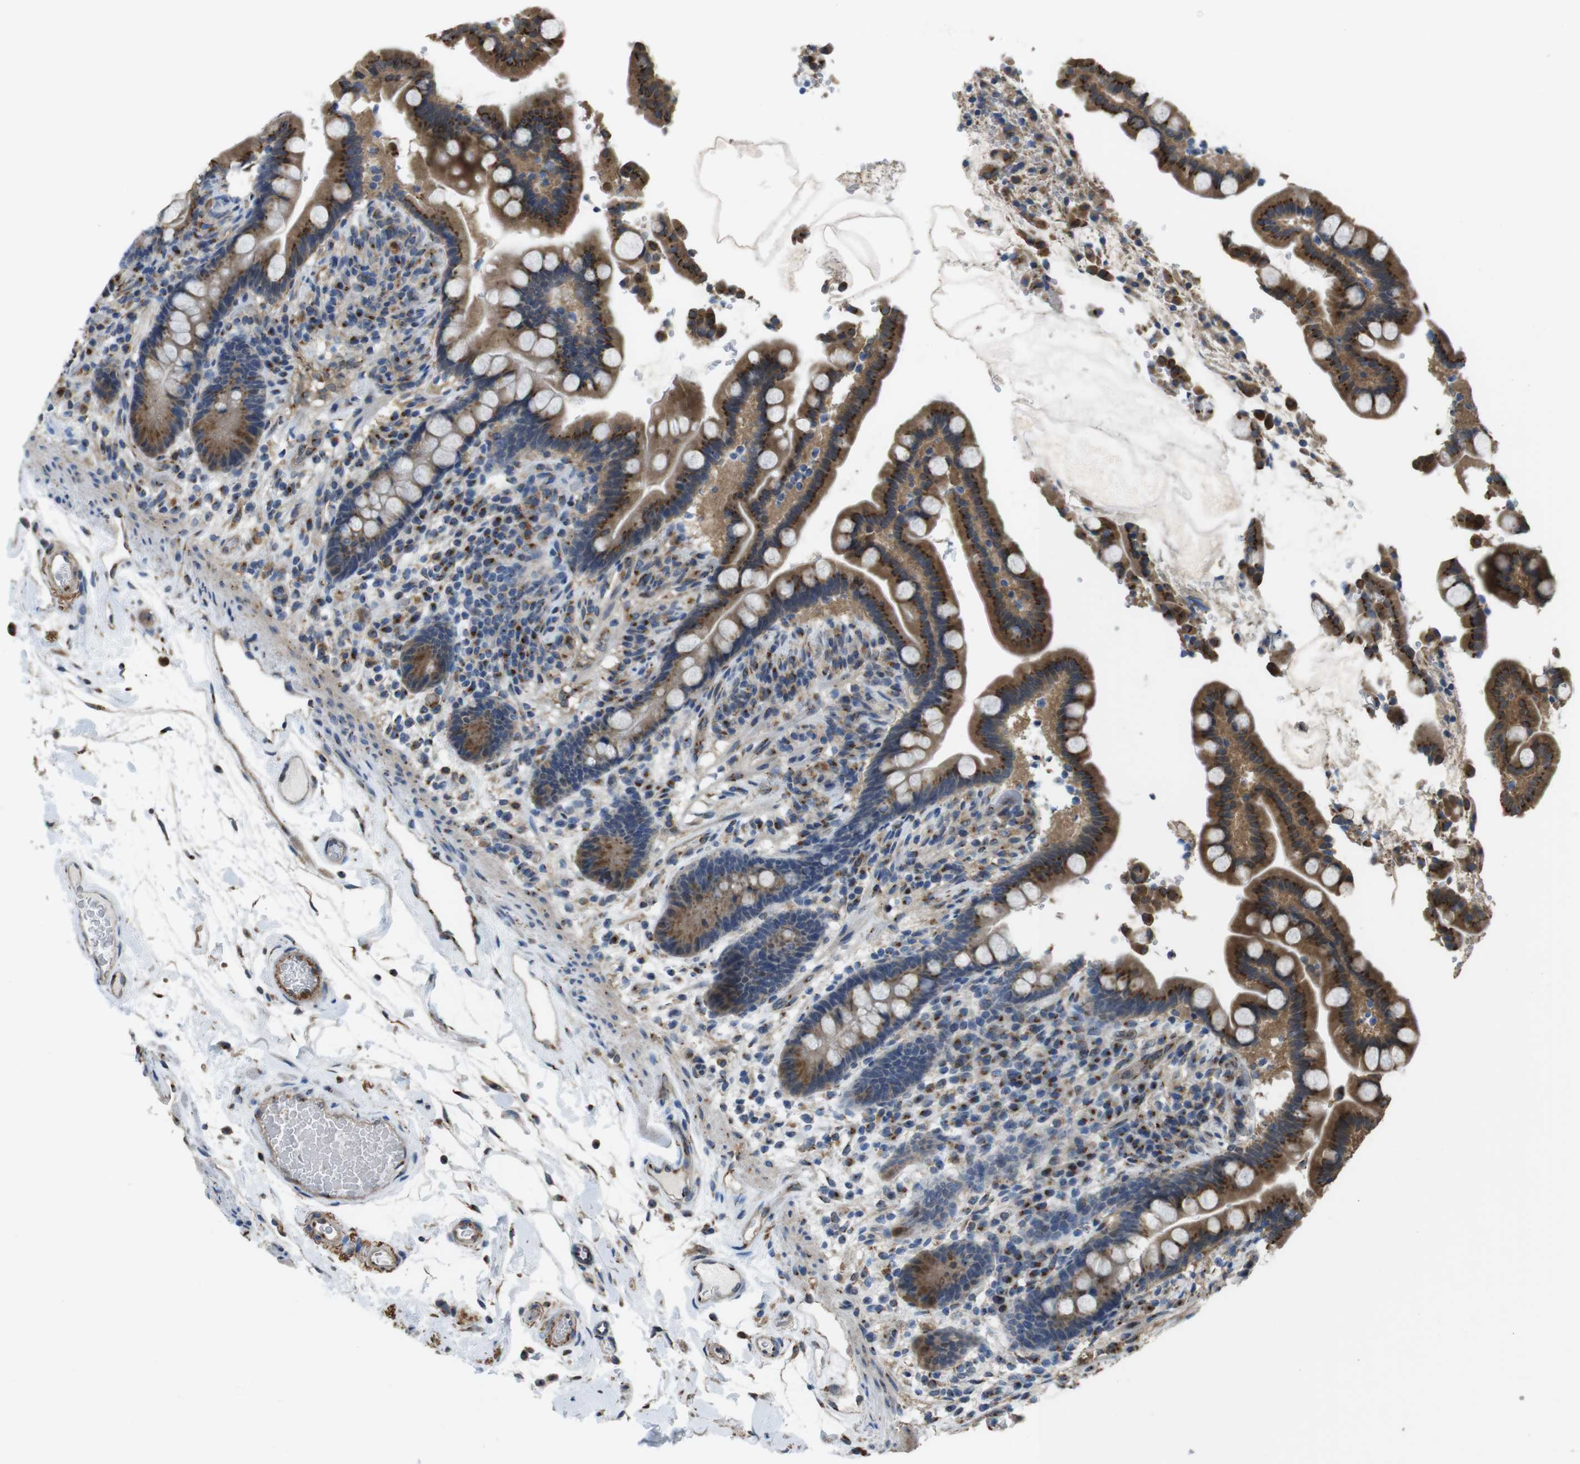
{"staining": {"intensity": "moderate", "quantity": "25%-75%", "location": "cytoplasmic/membranous"}, "tissue": "colon", "cell_type": "Endothelial cells", "image_type": "normal", "snomed": [{"axis": "morphology", "description": "Normal tissue, NOS"}, {"axis": "topography", "description": "Colon"}], "caption": "A photomicrograph of colon stained for a protein demonstrates moderate cytoplasmic/membranous brown staining in endothelial cells.", "gene": "RAB6A", "patient": {"sex": "male", "age": 73}}